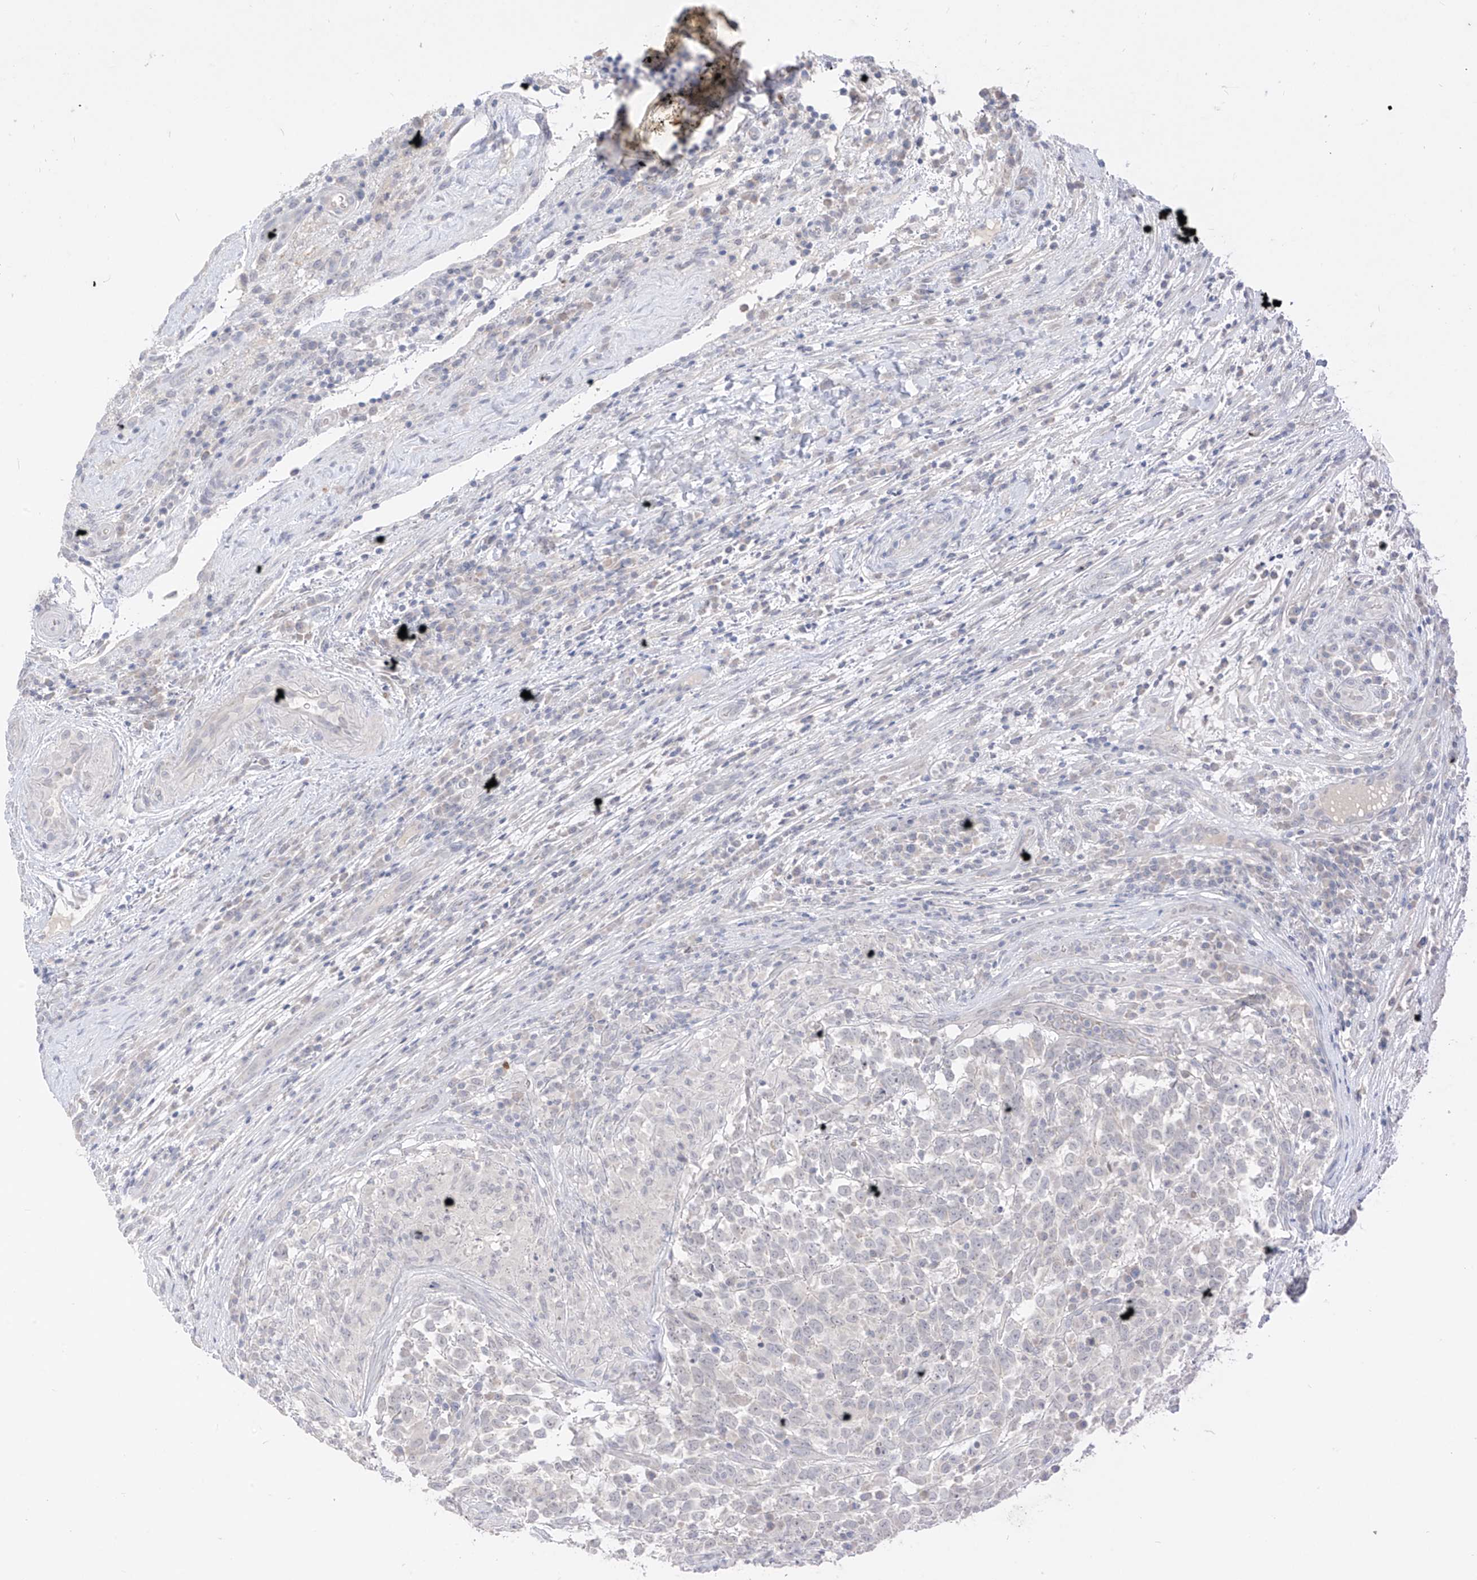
{"staining": {"intensity": "negative", "quantity": "none", "location": "none"}, "tissue": "testis cancer", "cell_type": "Tumor cells", "image_type": "cancer", "snomed": [{"axis": "morphology", "description": "Carcinoma, Embryonal, NOS"}, {"axis": "topography", "description": "Testis"}], "caption": "The photomicrograph shows no staining of tumor cells in embryonal carcinoma (testis).", "gene": "BARX2", "patient": {"sex": "male", "age": 26}}